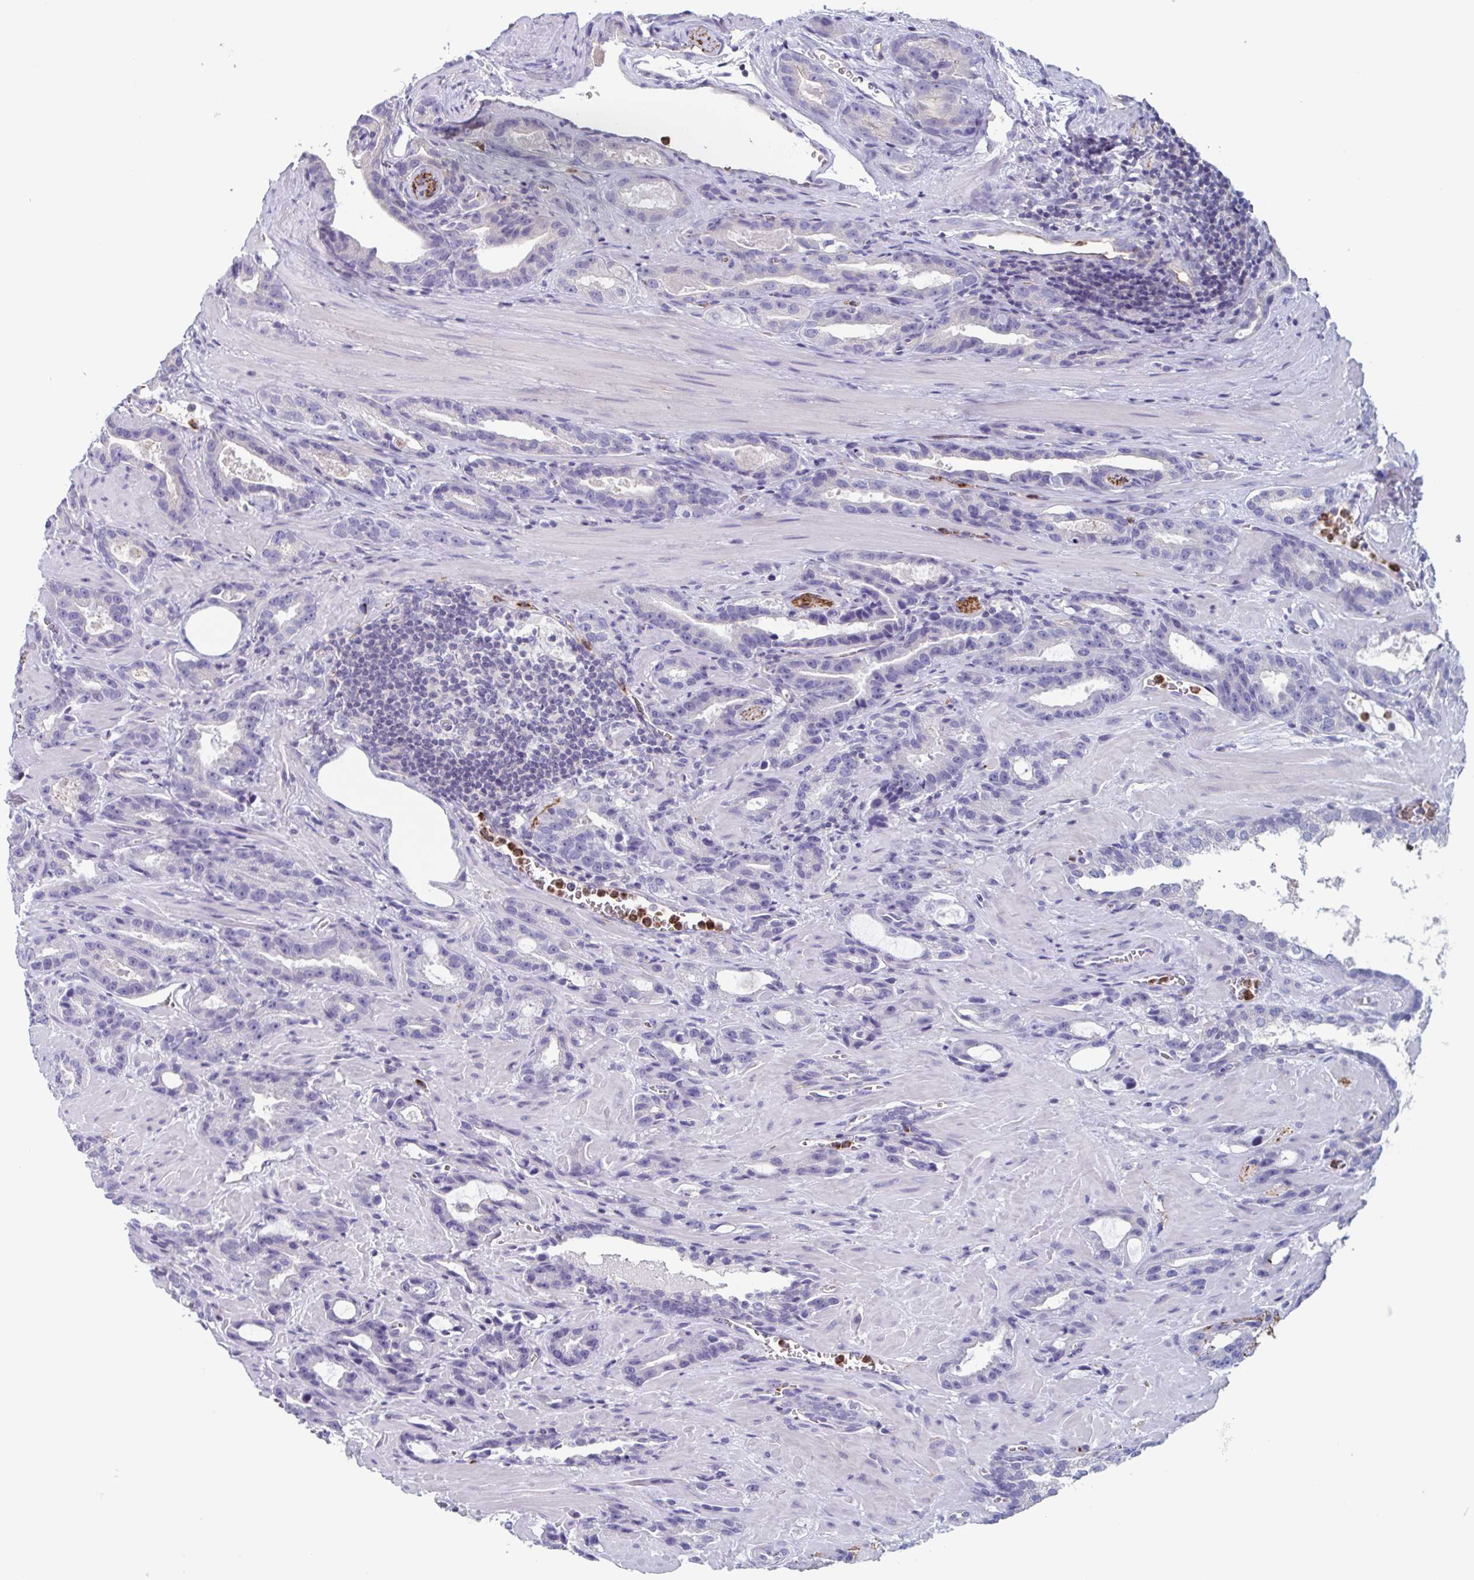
{"staining": {"intensity": "negative", "quantity": "none", "location": "none"}, "tissue": "prostate cancer", "cell_type": "Tumor cells", "image_type": "cancer", "snomed": [{"axis": "morphology", "description": "Adenocarcinoma, High grade"}, {"axis": "topography", "description": "Prostate"}], "caption": "High magnification brightfield microscopy of adenocarcinoma (high-grade) (prostate) stained with DAB (3,3'-diaminobenzidine) (brown) and counterstained with hematoxylin (blue): tumor cells show no significant positivity. (IHC, brightfield microscopy, high magnification).", "gene": "BPI", "patient": {"sex": "male", "age": 65}}